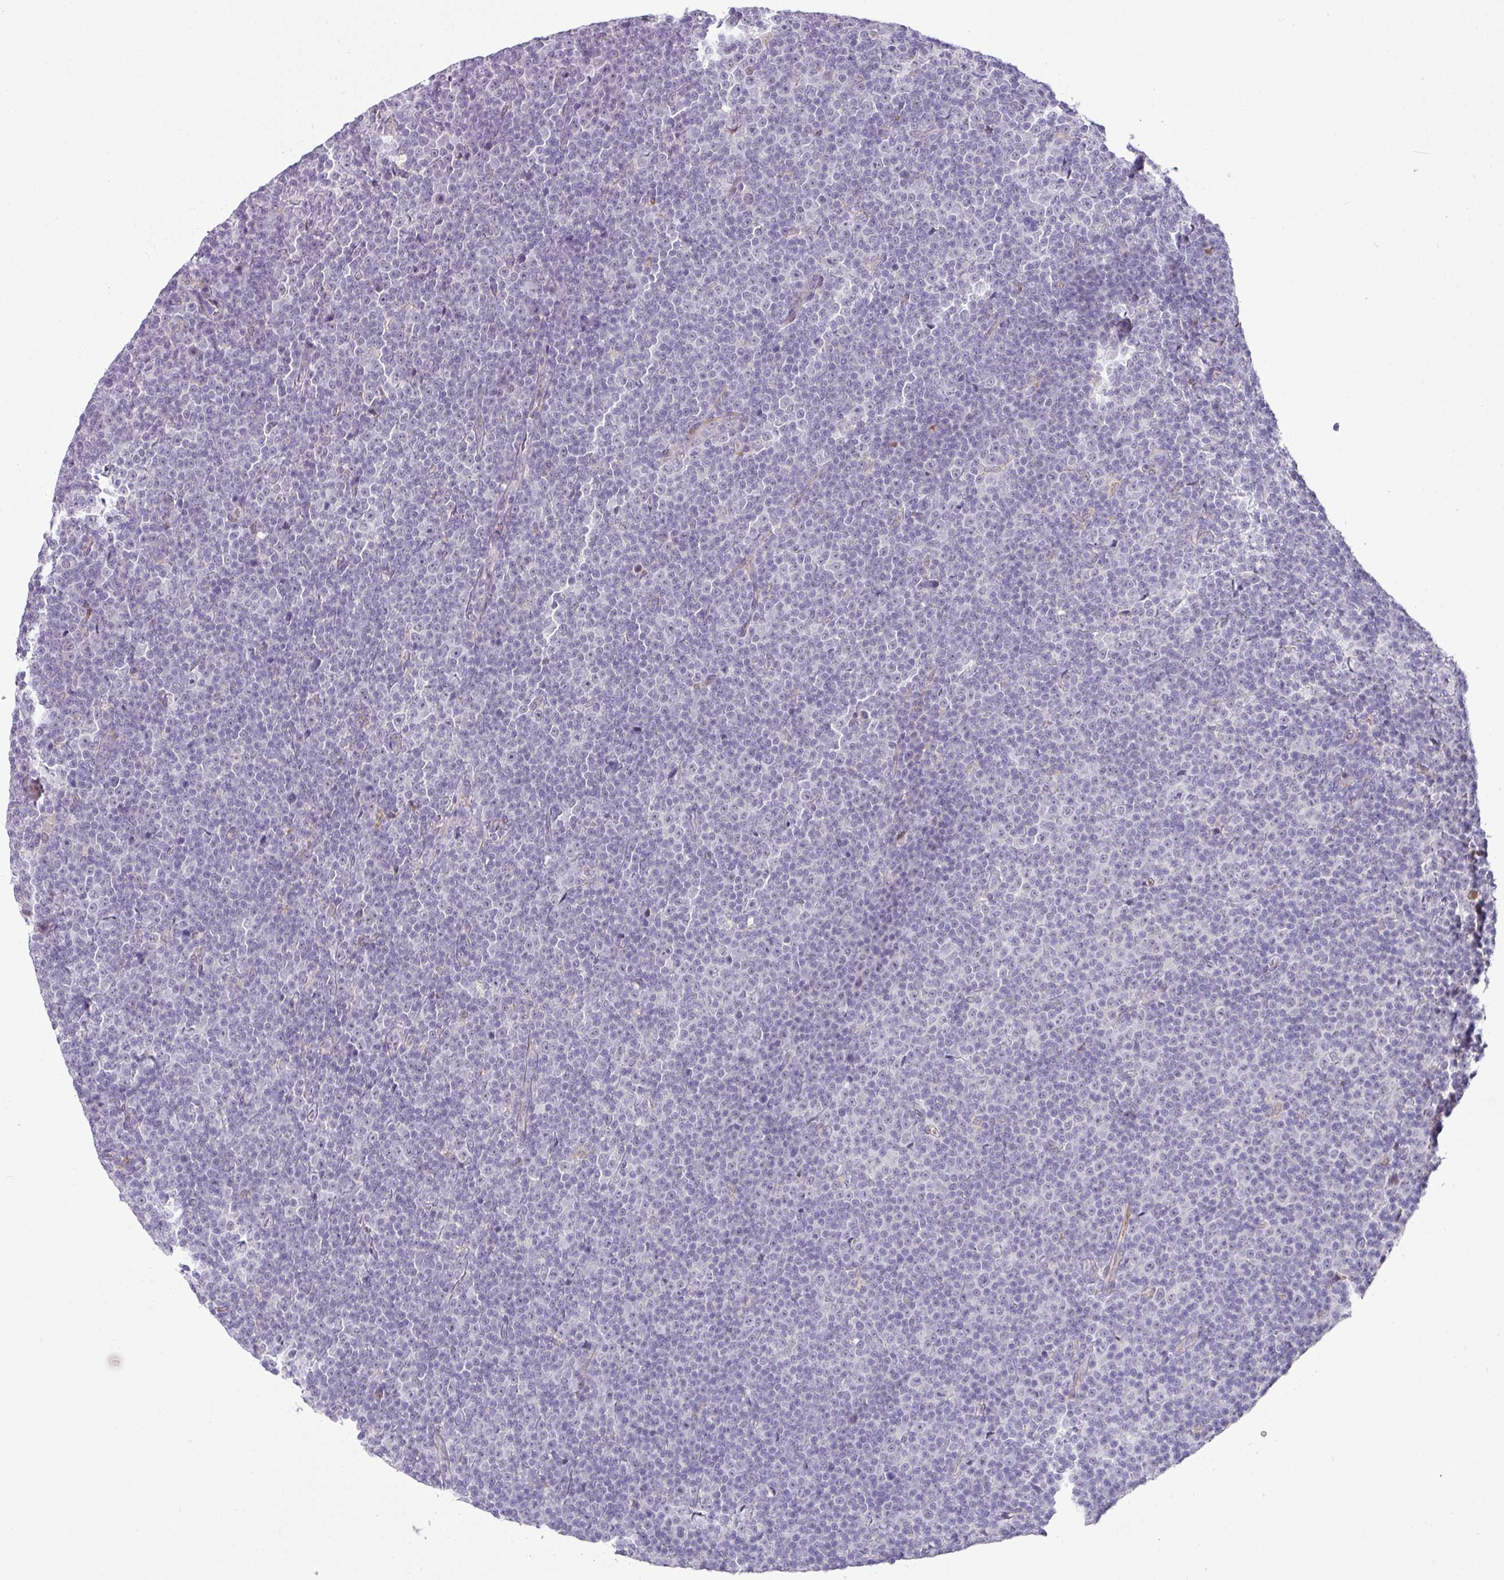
{"staining": {"intensity": "negative", "quantity": "none", "location": "none"}, "tissue": "lymphoma", "cell_type": "Tumor cells", "image_type": "cancer", "snomed": [{"axis": "morphology", "description": "Malignant lymphoma, non-Hodgkin's type, Low grade"}, {"axis": "topography", "description": "Lymph node"}], "caption": "Malignant lymphoma, non-Hodgkin's type (low-grade) stained for a protein using immunohistochemistry (IHC) displays no expression tumor cells.", "gene": "FGF17", "patient": {"sex": "female", "age": 67}}